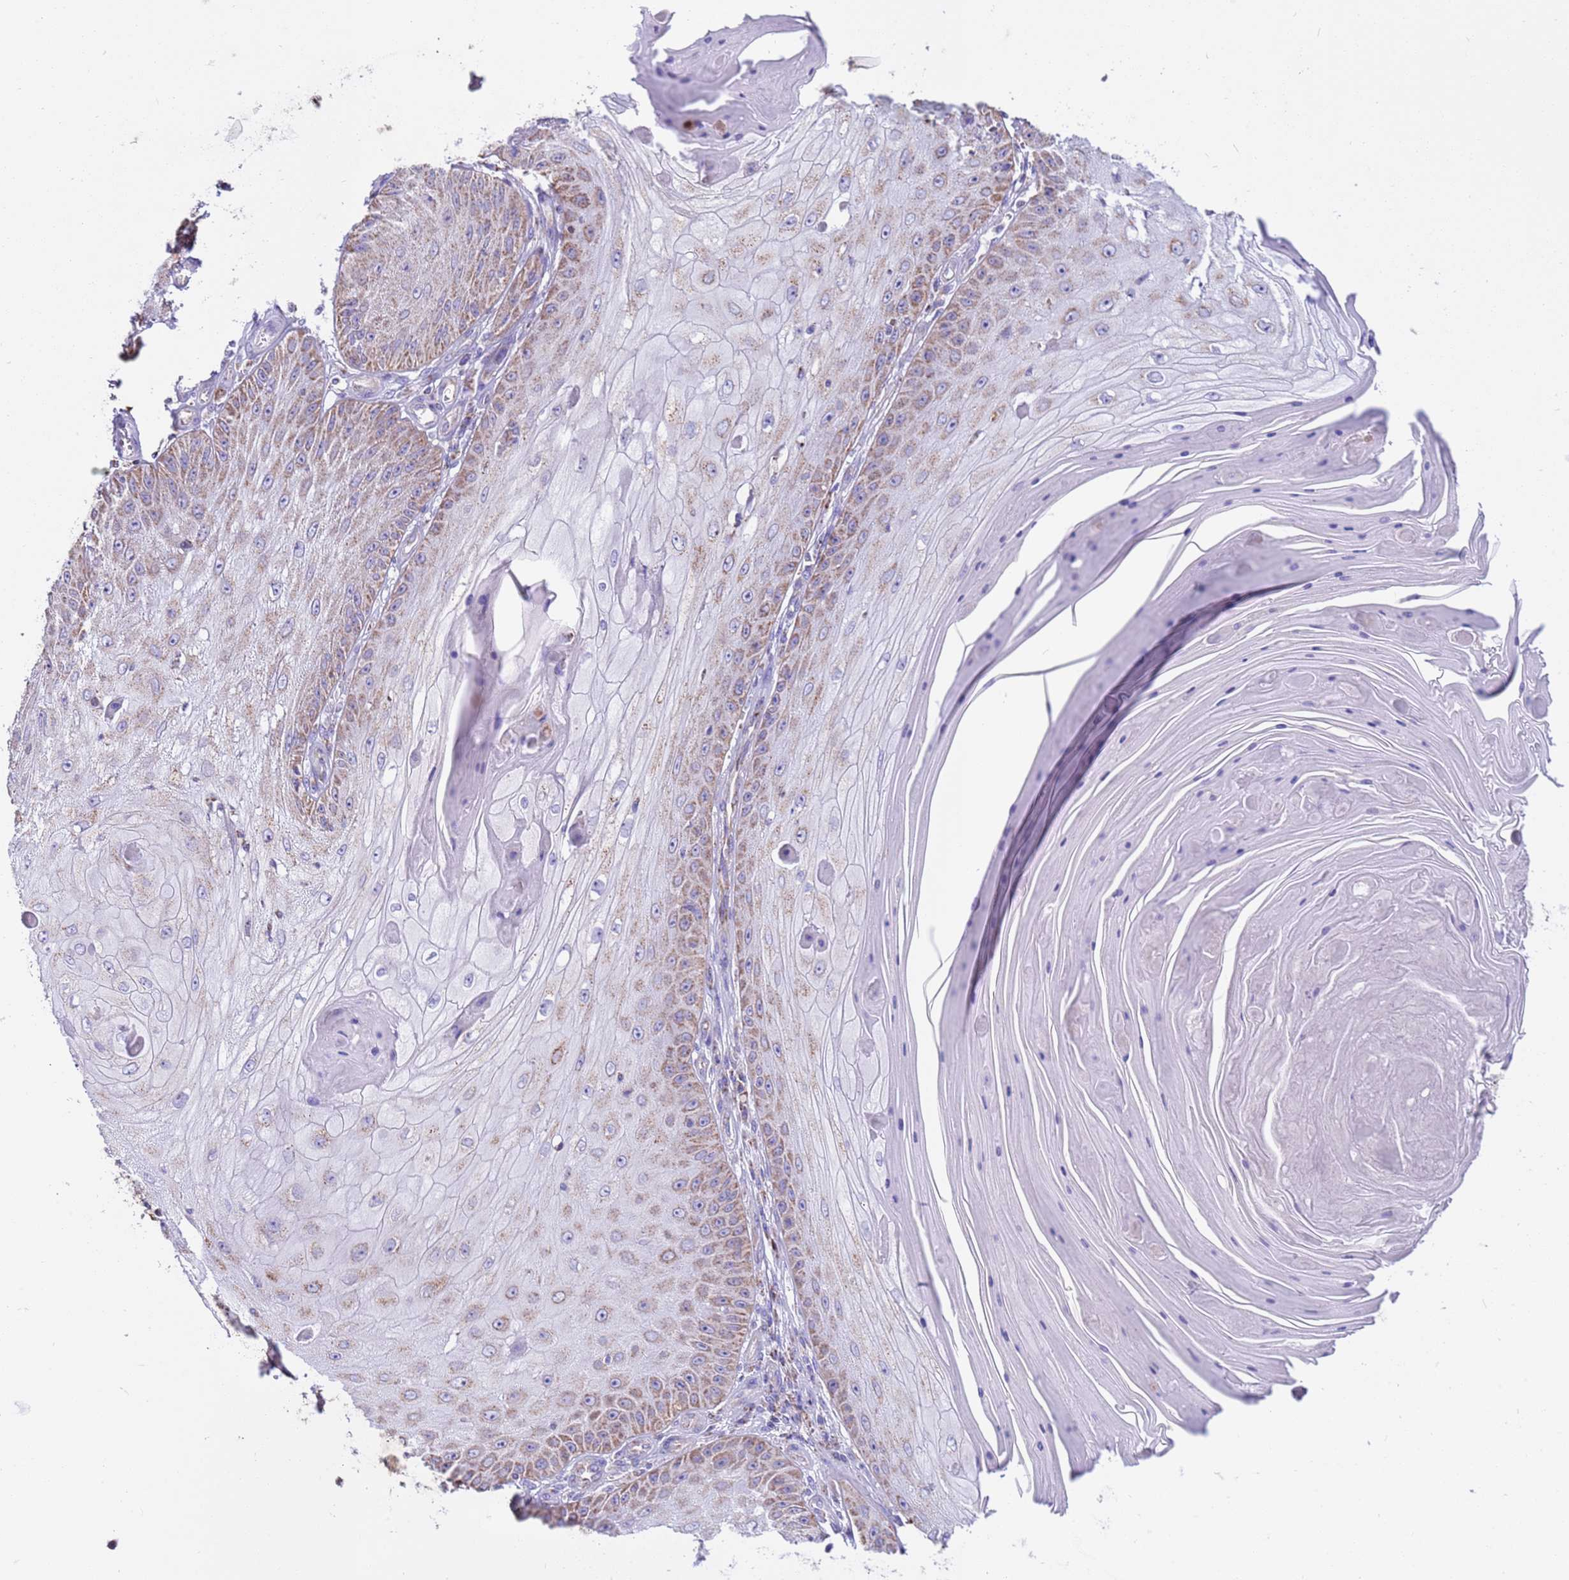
{"staining": {"intensity": "moderate", "quantity": ">75%", "location": "cytoplasmic/membranous"}, "tissue": "skin cancer", "cell_type": "Tumor cells", "image_type": "cancer", "snomed": [{"axis": "morphology", "description": "Squamous cell carcinoma, NOS"}, {"axis": "topography", "description": "Skin"}], "caption": "Immunohistochemical staining of skin cancer exhibits medium levels of moderate cytoplasmic/membranous protein staining in approximately >75% of tumor cells. (Brightfield microscopy of DAB IHC at high magnification).", "gene": "RNF165", "patient": {"sex": "male", "age": 70}}